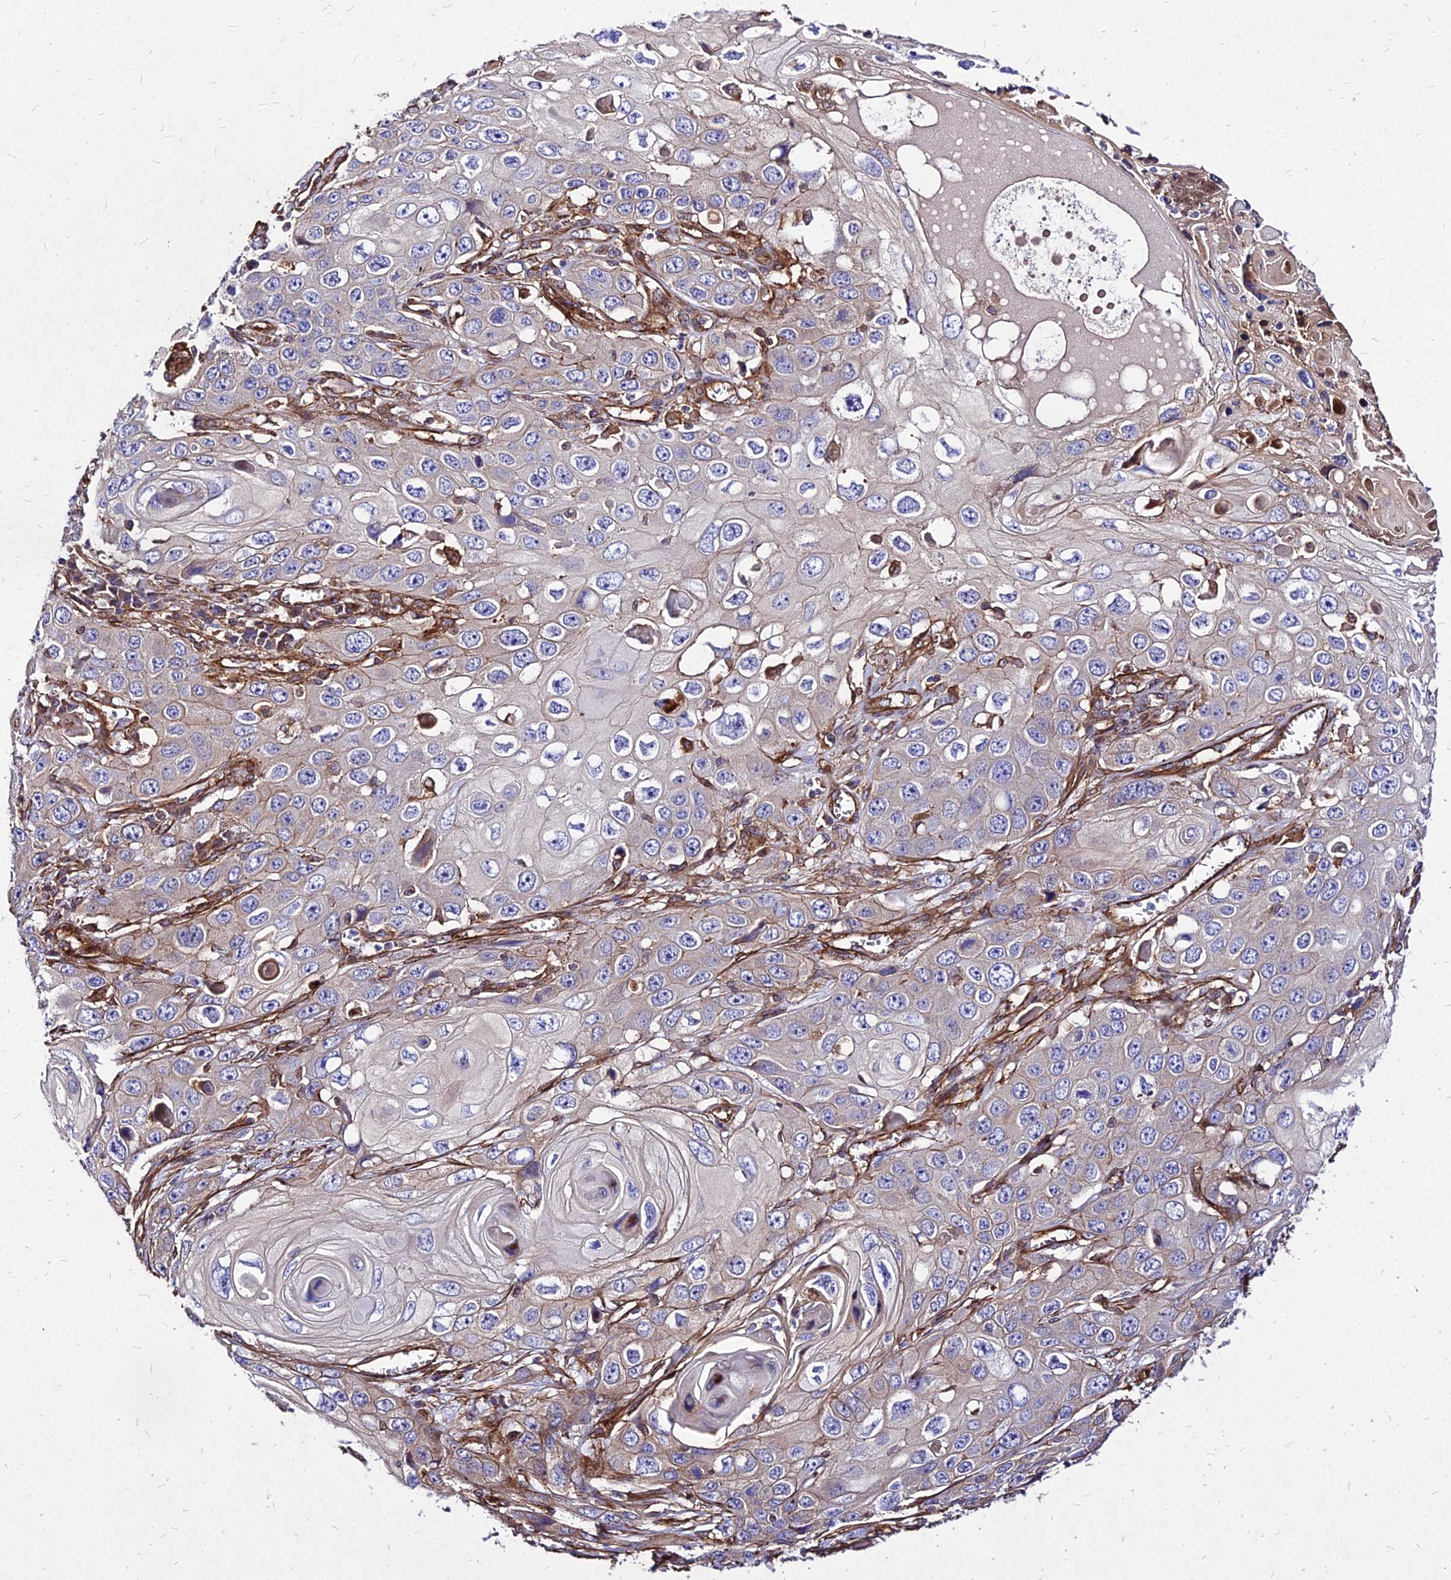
{"staining": {"intensity": "weak", "quantity": "25%-75%", "location": "cytoplasmic/membranous"}, "tissue": "skin cancer", "cell_type": "Tumor cells", "image_type": "cancer", "snomed": [{"axis": "morphology", "description": "Squamous cell carcinoma, NOS"}, {"axis": "topography", "description": "Skin"}], "caption": "Human squamous cell carcinoma (skin) stained with a brown dye demonstrates weak cytoplasmic/membranous positive staining in approximately 25%-75% of tumor cells.", "gene": "EFCC1", "patient": {"sex": "male", "age": 55}}